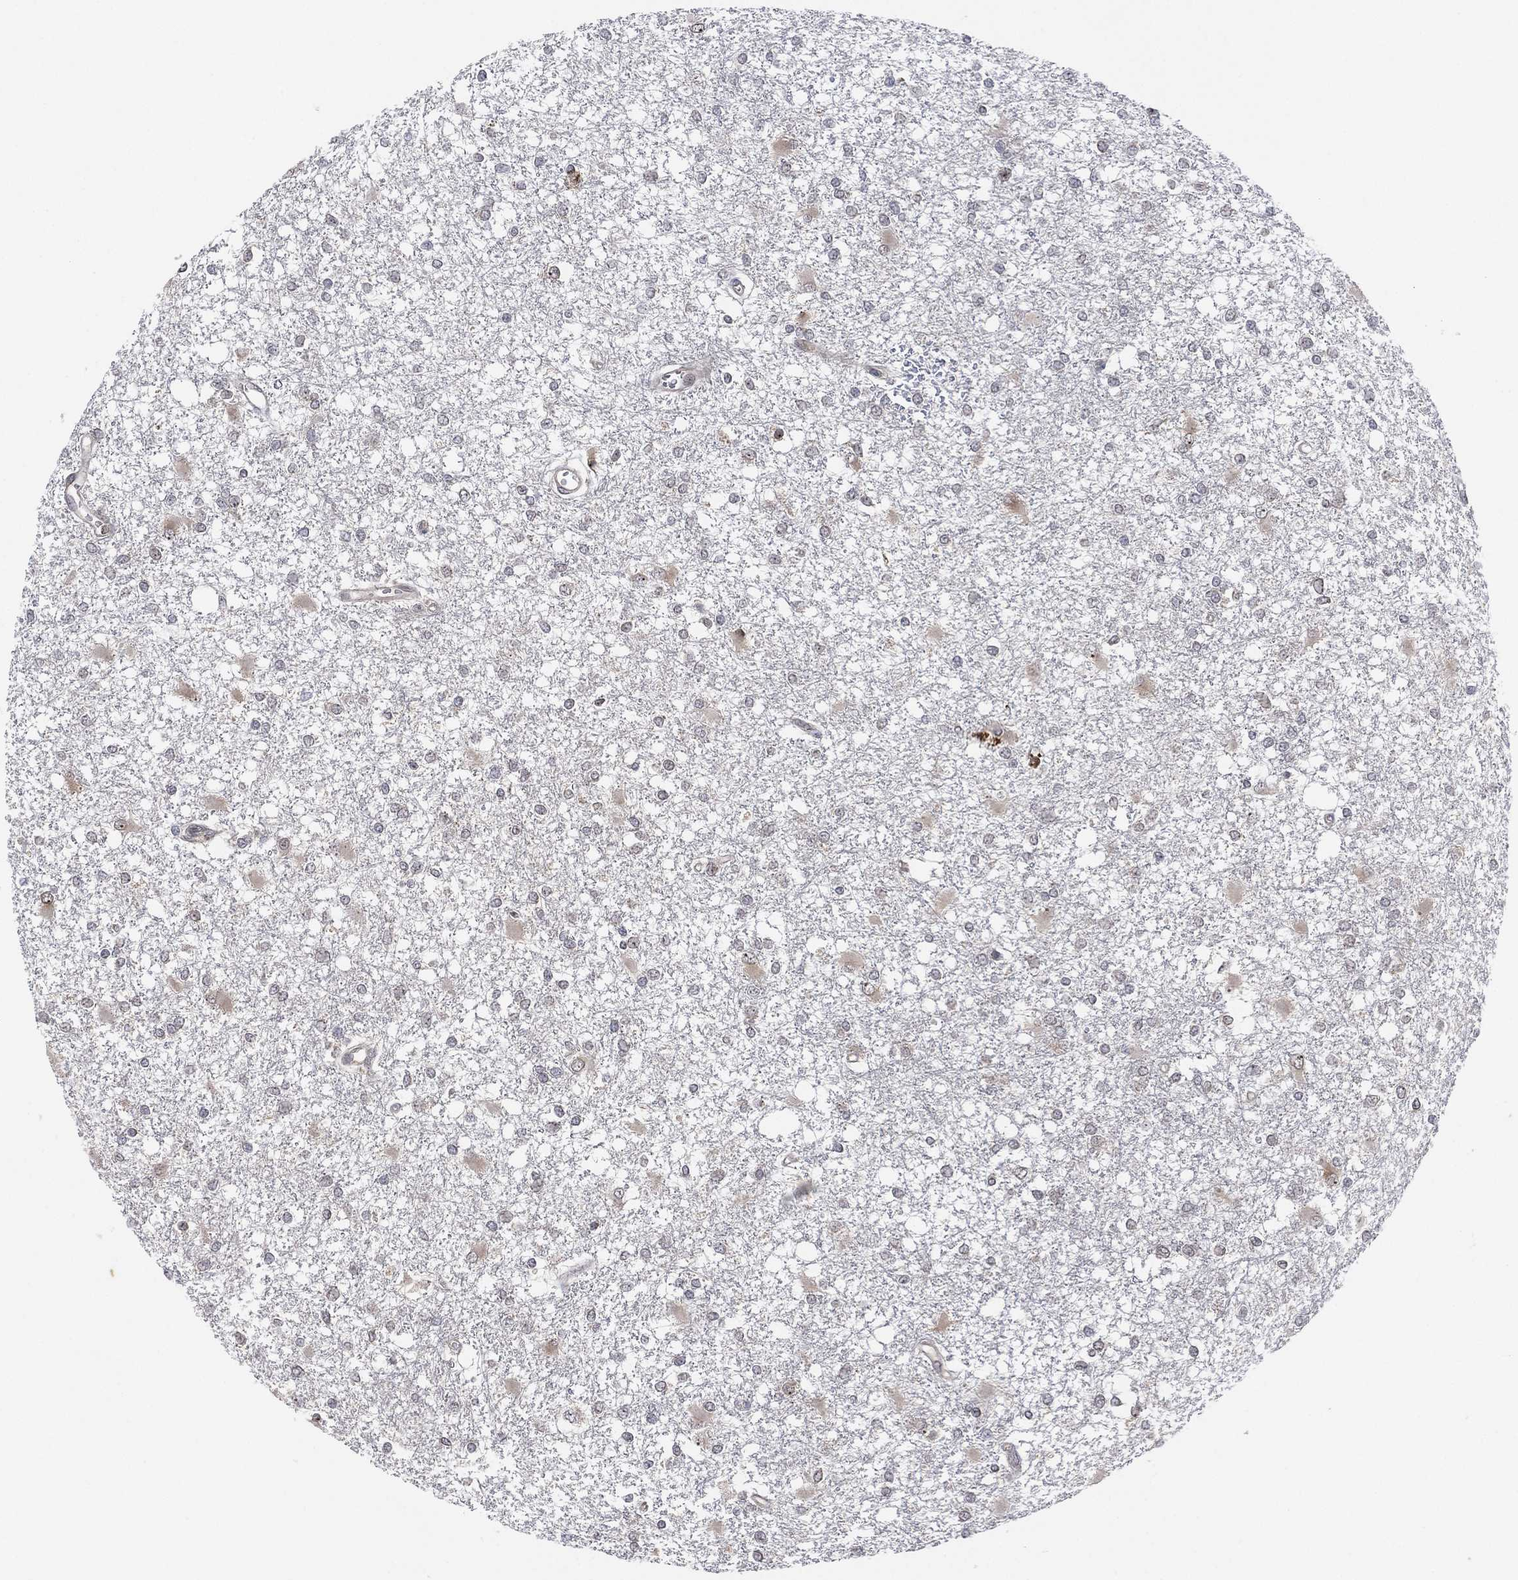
{"staining": {"intensity": "negative", "quantity": "none", "location": "none"}, "tissue": "glioma", "cell_type": "Tumor cells", "image_type": "cancer", "snomed": [{"axis": "morphology", "description": "Glioma, malignant, High grade"}, {"axis": "topography", "description": "Cerebral cortex"}], "caption": "Tumor cells show no significant protein positivity in glioma.", "gene": "TMCO1", "patient": {"sex": "male", "age": 79}}